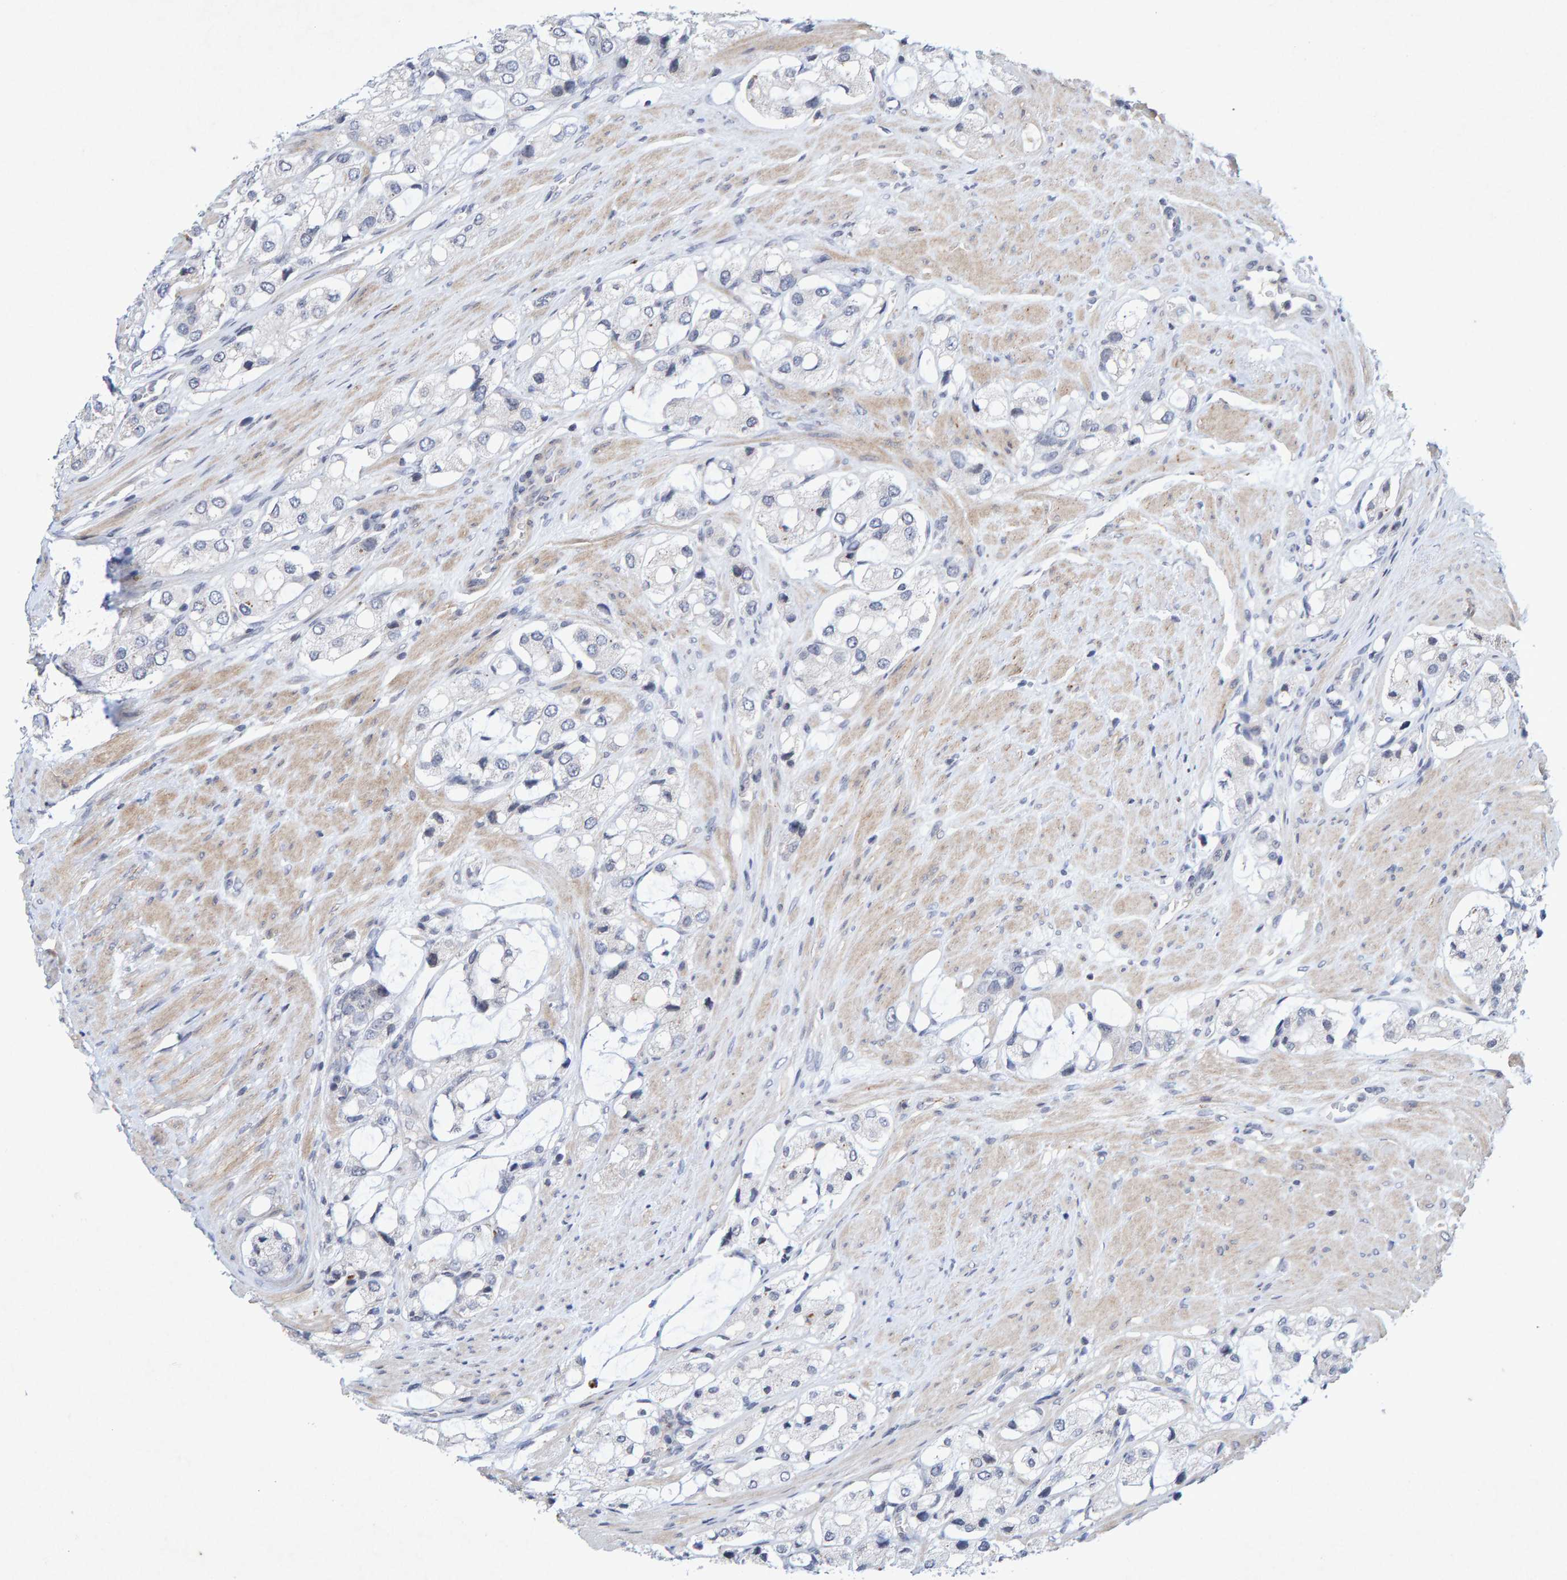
{"staining": {"intensity": "negative", "quantity": "none", "location": "none"}, "tissue": "prostate cancer", "cell_type": "Tumor cells", "image_type": "cancer", "snomed": [{"axis": "morphology", "description": "Adenocarcinoma, High grade"}, {"axis": "topography", "description": "Prostate"}], "caption": "This image is of prostate cancer (adenocarcinoma (high-grade)) stained with immunohistochemistry (IHC) to label a protein in brown with the nuclei are counter-stained blue. There is no expression in tumor cells.", "gene": "CDH2", "patient": {"sex": "male", "age": 65}}